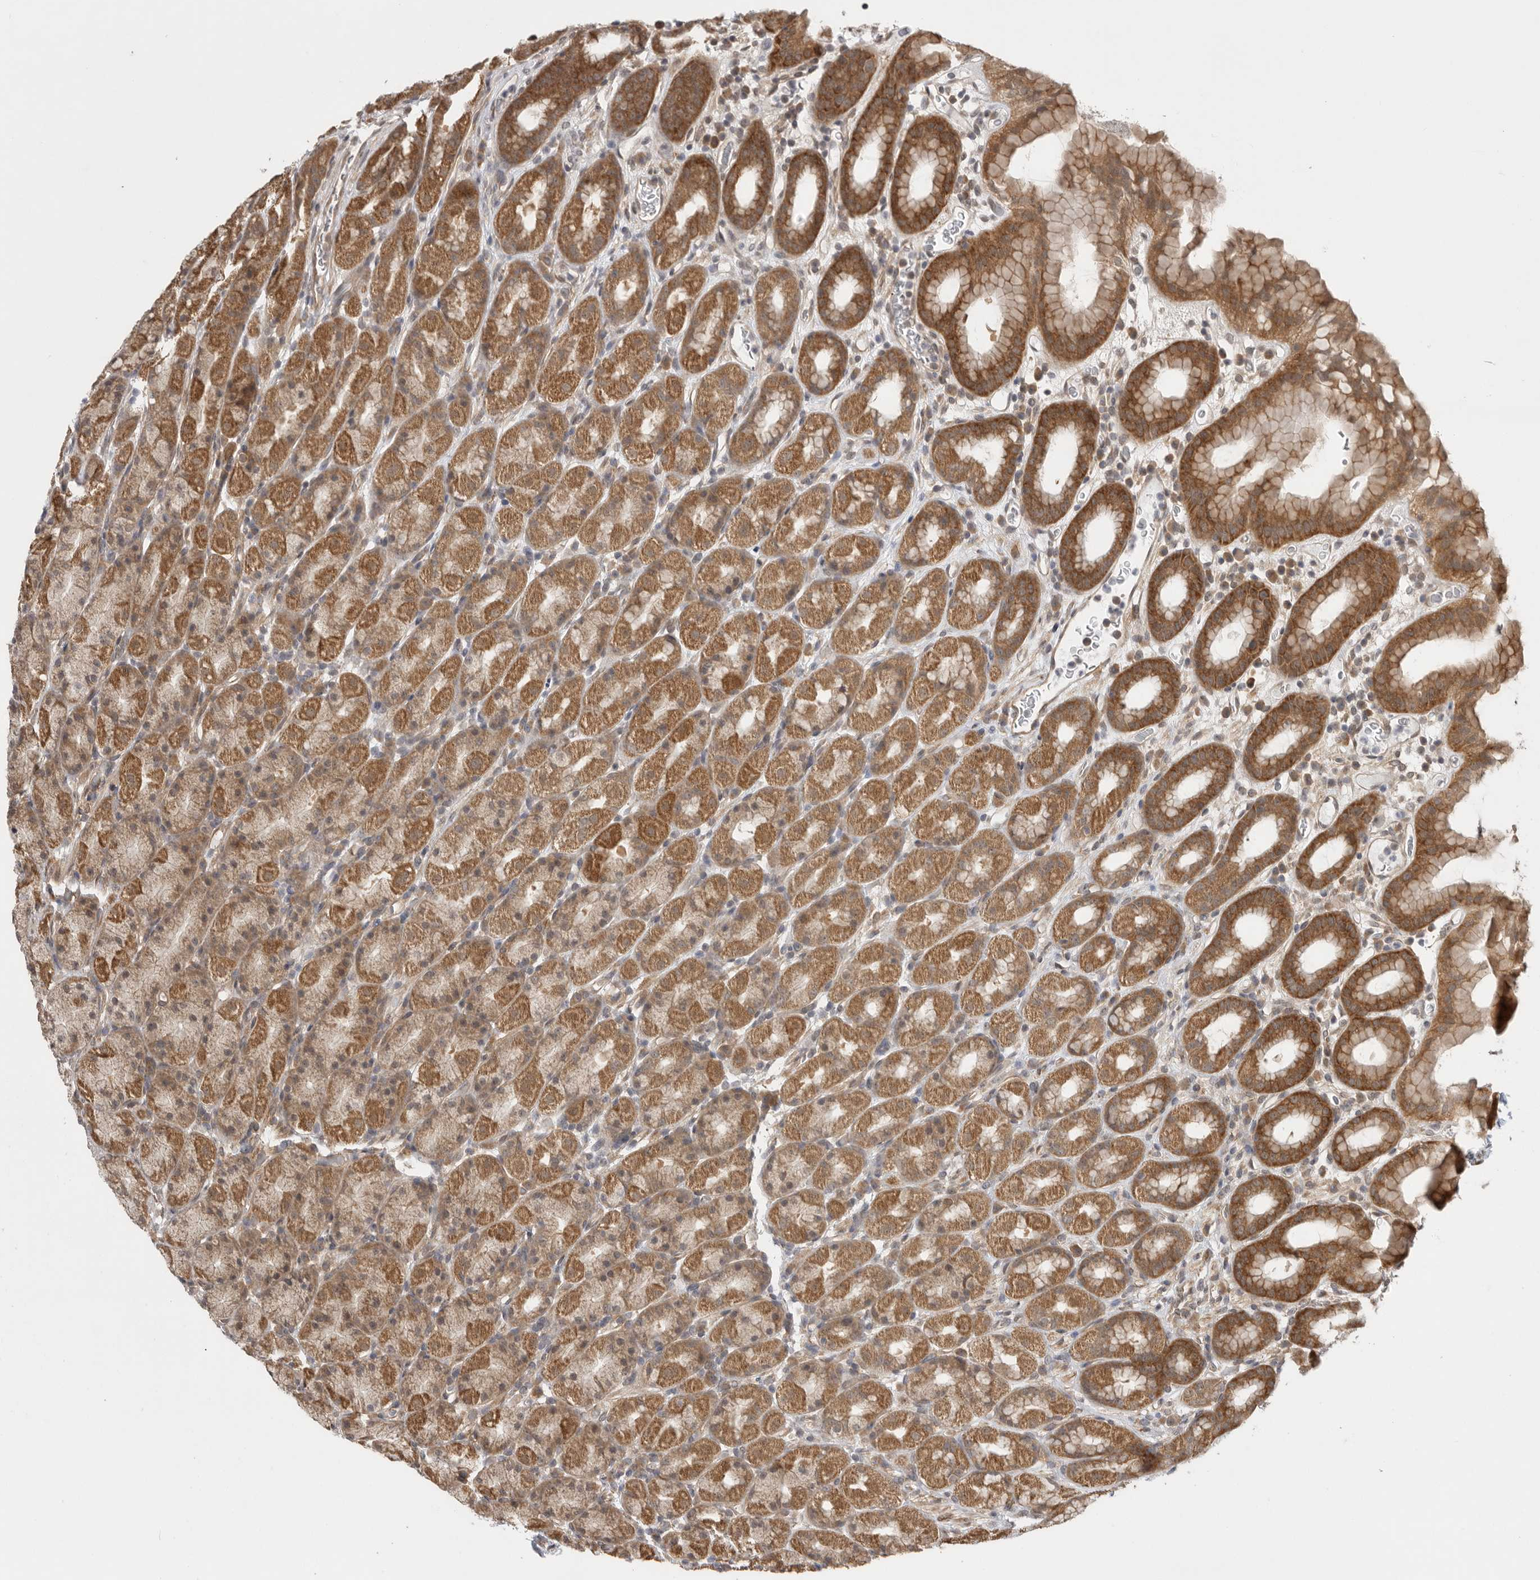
{"staining": {"intensity": "moderate", "quantity": ">75%", "location": "cytoplasmic/membranous"}, "tissue": "stomach", "cell_type": "Glandular cells", "image_type": "normal", "snomed": [{"axis": "morphology", "description": "Normal tissue, NOS"}, {"axis": "topography", "description": "Stomach, upper"}], "caption": "A medium amount of moderate cytoplasmic/membranous positivity is identified in approximately >75% of glandular cells in unremarkable stomach.", "gene": "VPS50", "patient": {"sex": "male", "age": 68}}